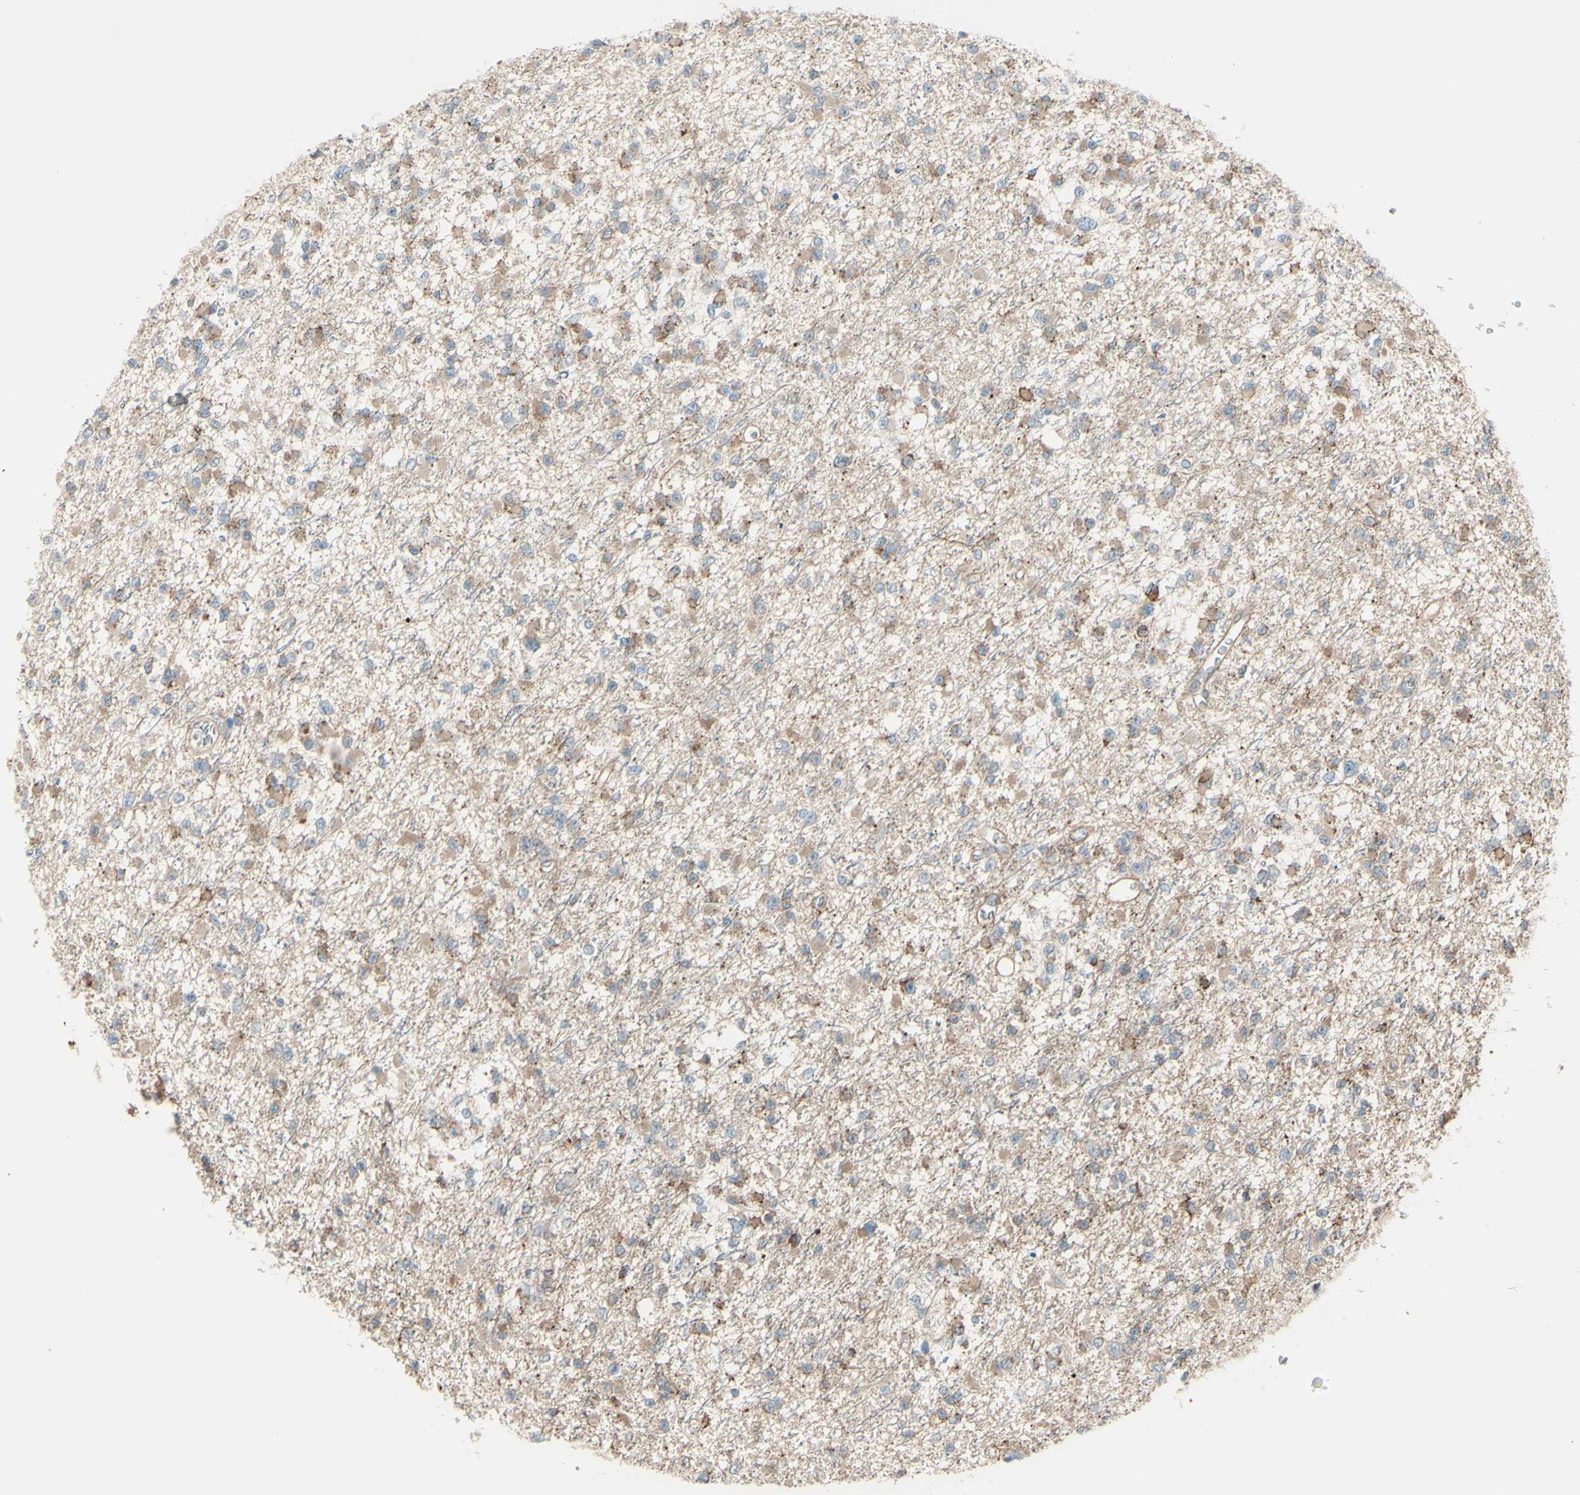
{"staining": {"intensity": "moderate", "quantity": ">75%", "location": "cytoplasmic/membranous"}, "tissue": "glioma", "cell_type": "Tumor cells", "image_type": "cancer", "snomed": [{"axis": "morphology", "description": "Glioma, malignant, Low grade"}, {"axis": "topography", "description": "Brain"}], "caption": "Protein staining shows moderate cytoplasmic/membranous positivity in about >75% of tumor cells in malignant glioma (low-grade).", "gene": "OSTM1", "patient": {"sex": "female", "age": 22}}